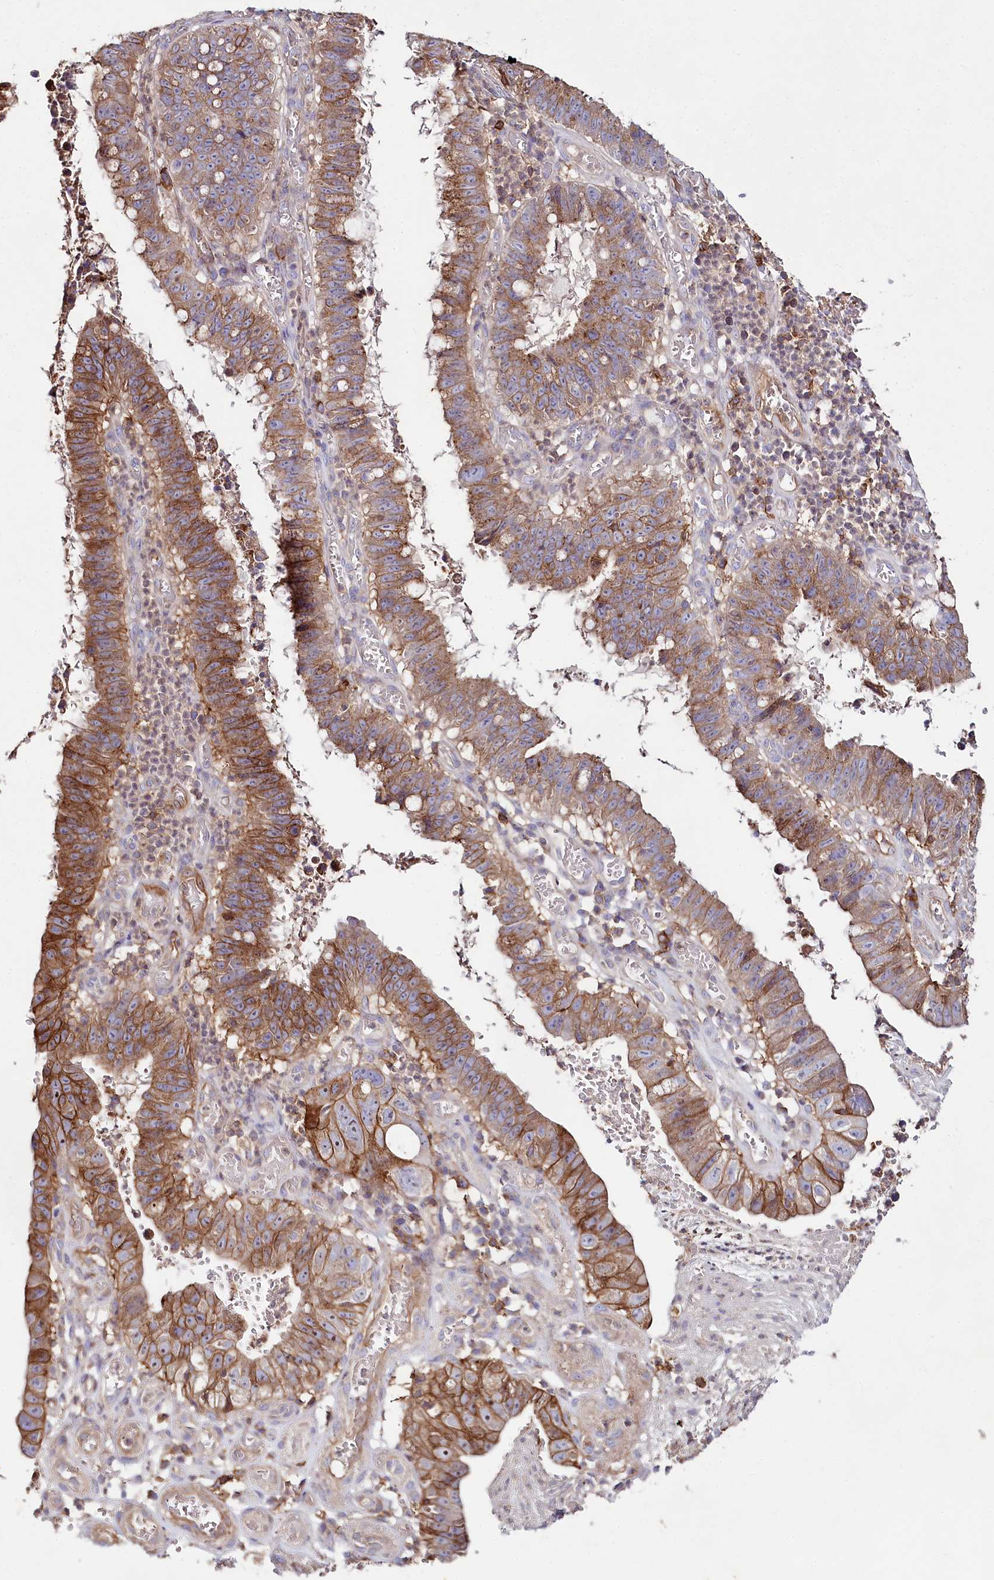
{"staining": {"intensity": "moderate", "quantity": ">75%", "location": "cytoplasmic/membranous"}, "tissue": "stomach cancer", "cell_type": "Tumor cells", "image_type": "cancer", "snomed": [{"axis": "morphology", "description": "Adenocarcinoma, NOS"}, {"axis": "topography", "description": "Stomach"}], "caption": "Immunohistochemical staining of human stomach cancer exhibits medium levels of moderate cytoplasmic/membranous expression in approximately >75% of tumor cells. (brown staining indicates protein expression, while blue staining denotes nuclei).", "gene": "RBP5", "patient": {"sex": "male", "age": 59}}